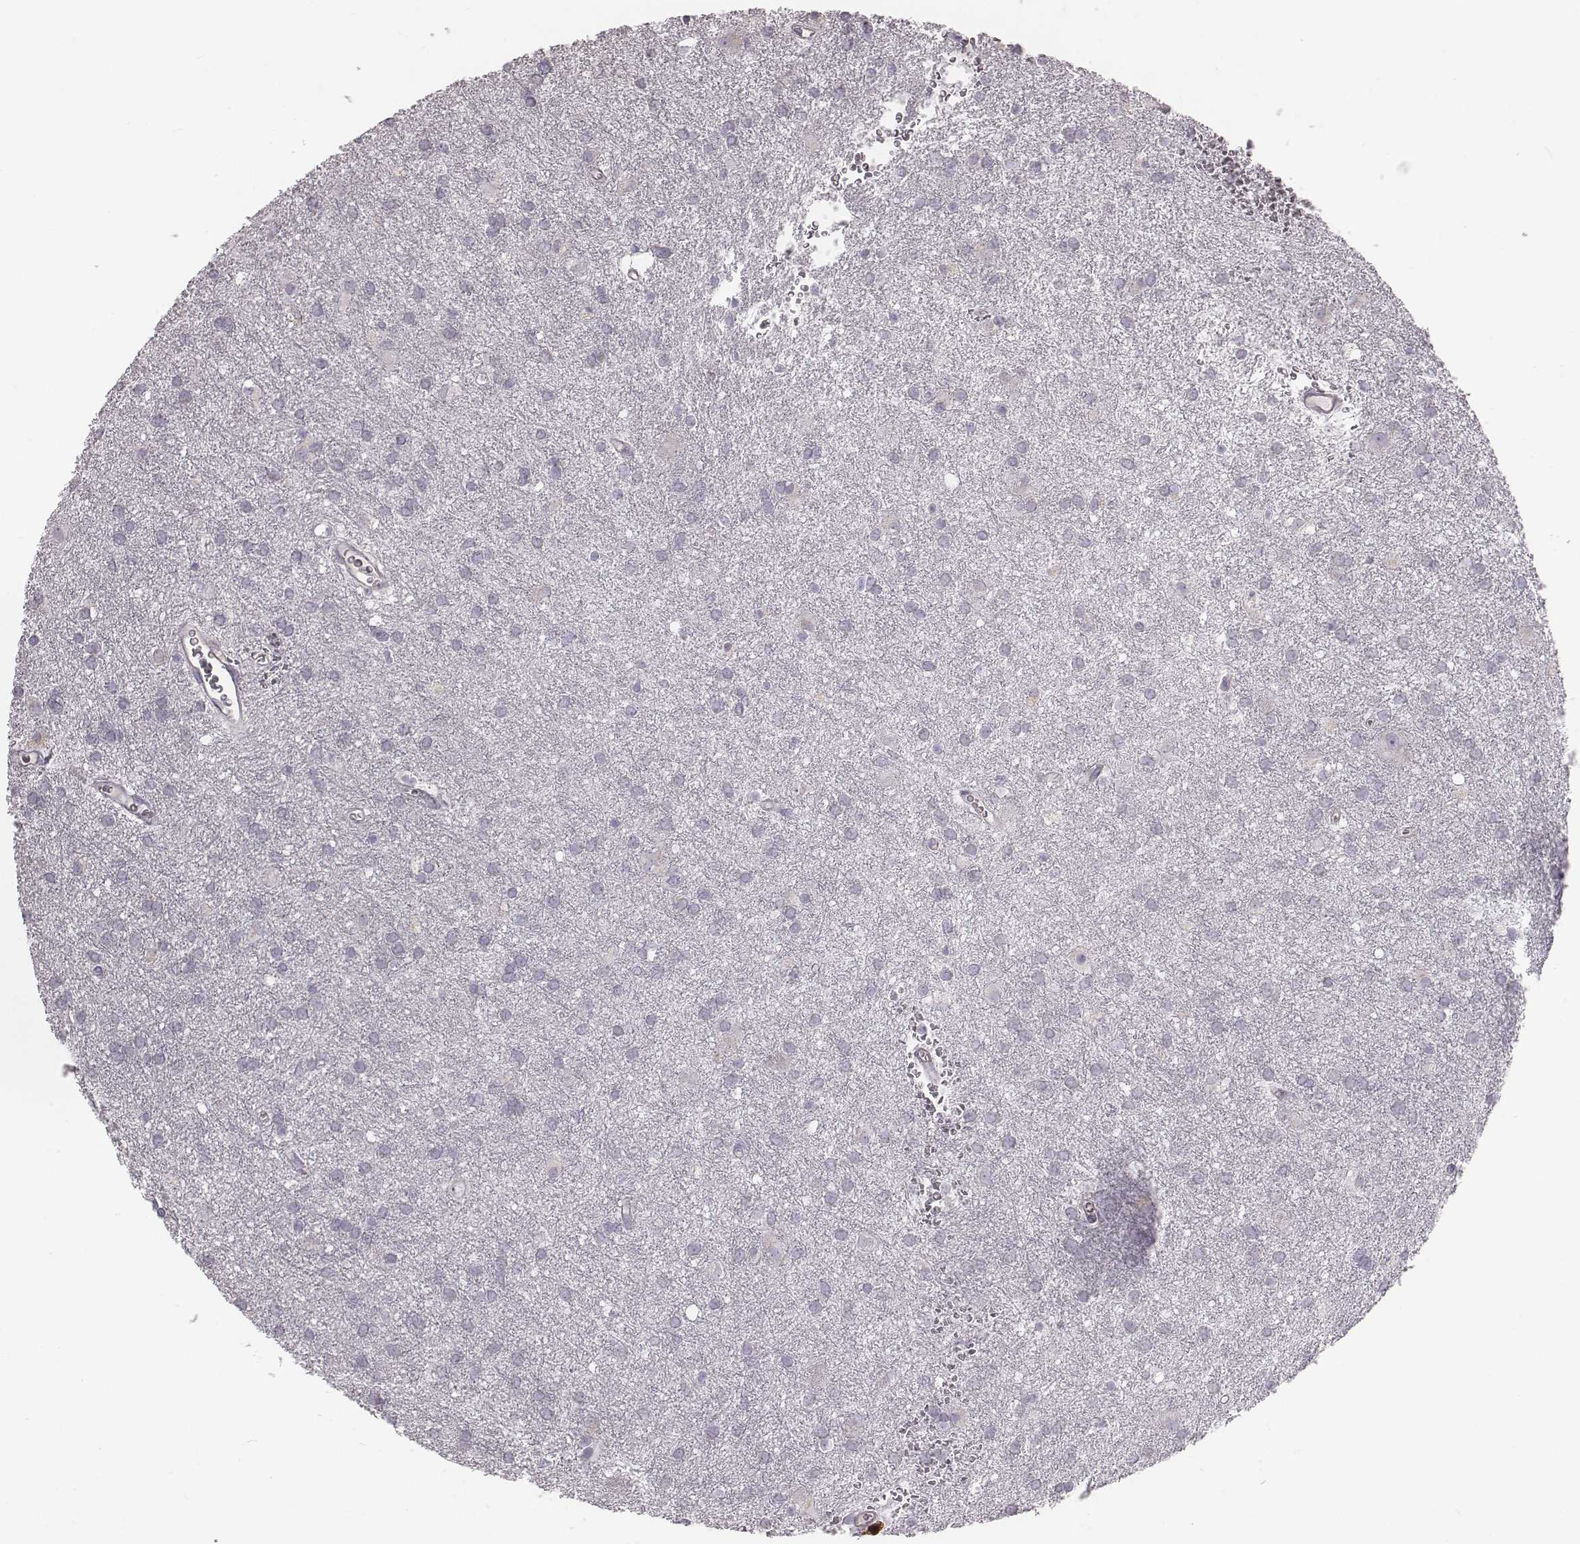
{"staining": {"intensity": "negative", "quantity": "none", "location": "none"}, "tissue": "glioma", "cell_type": "Tumor cells", "image_type": "cancer", "snomed": [{"axis": "morphology", "description": "Glioma, malignant, Low grade"}, {"axis": "topography", "description": "Brain"}], "caption": "High magnification brightfield microscopy of low-grade glioma (malignant) stained with DAB (brown) and counterstained with hematoxylin (blue): tumor cells show no significant positivity.", "gene": "C6orf58", "patient": {"sex": "male", "age": 58}}